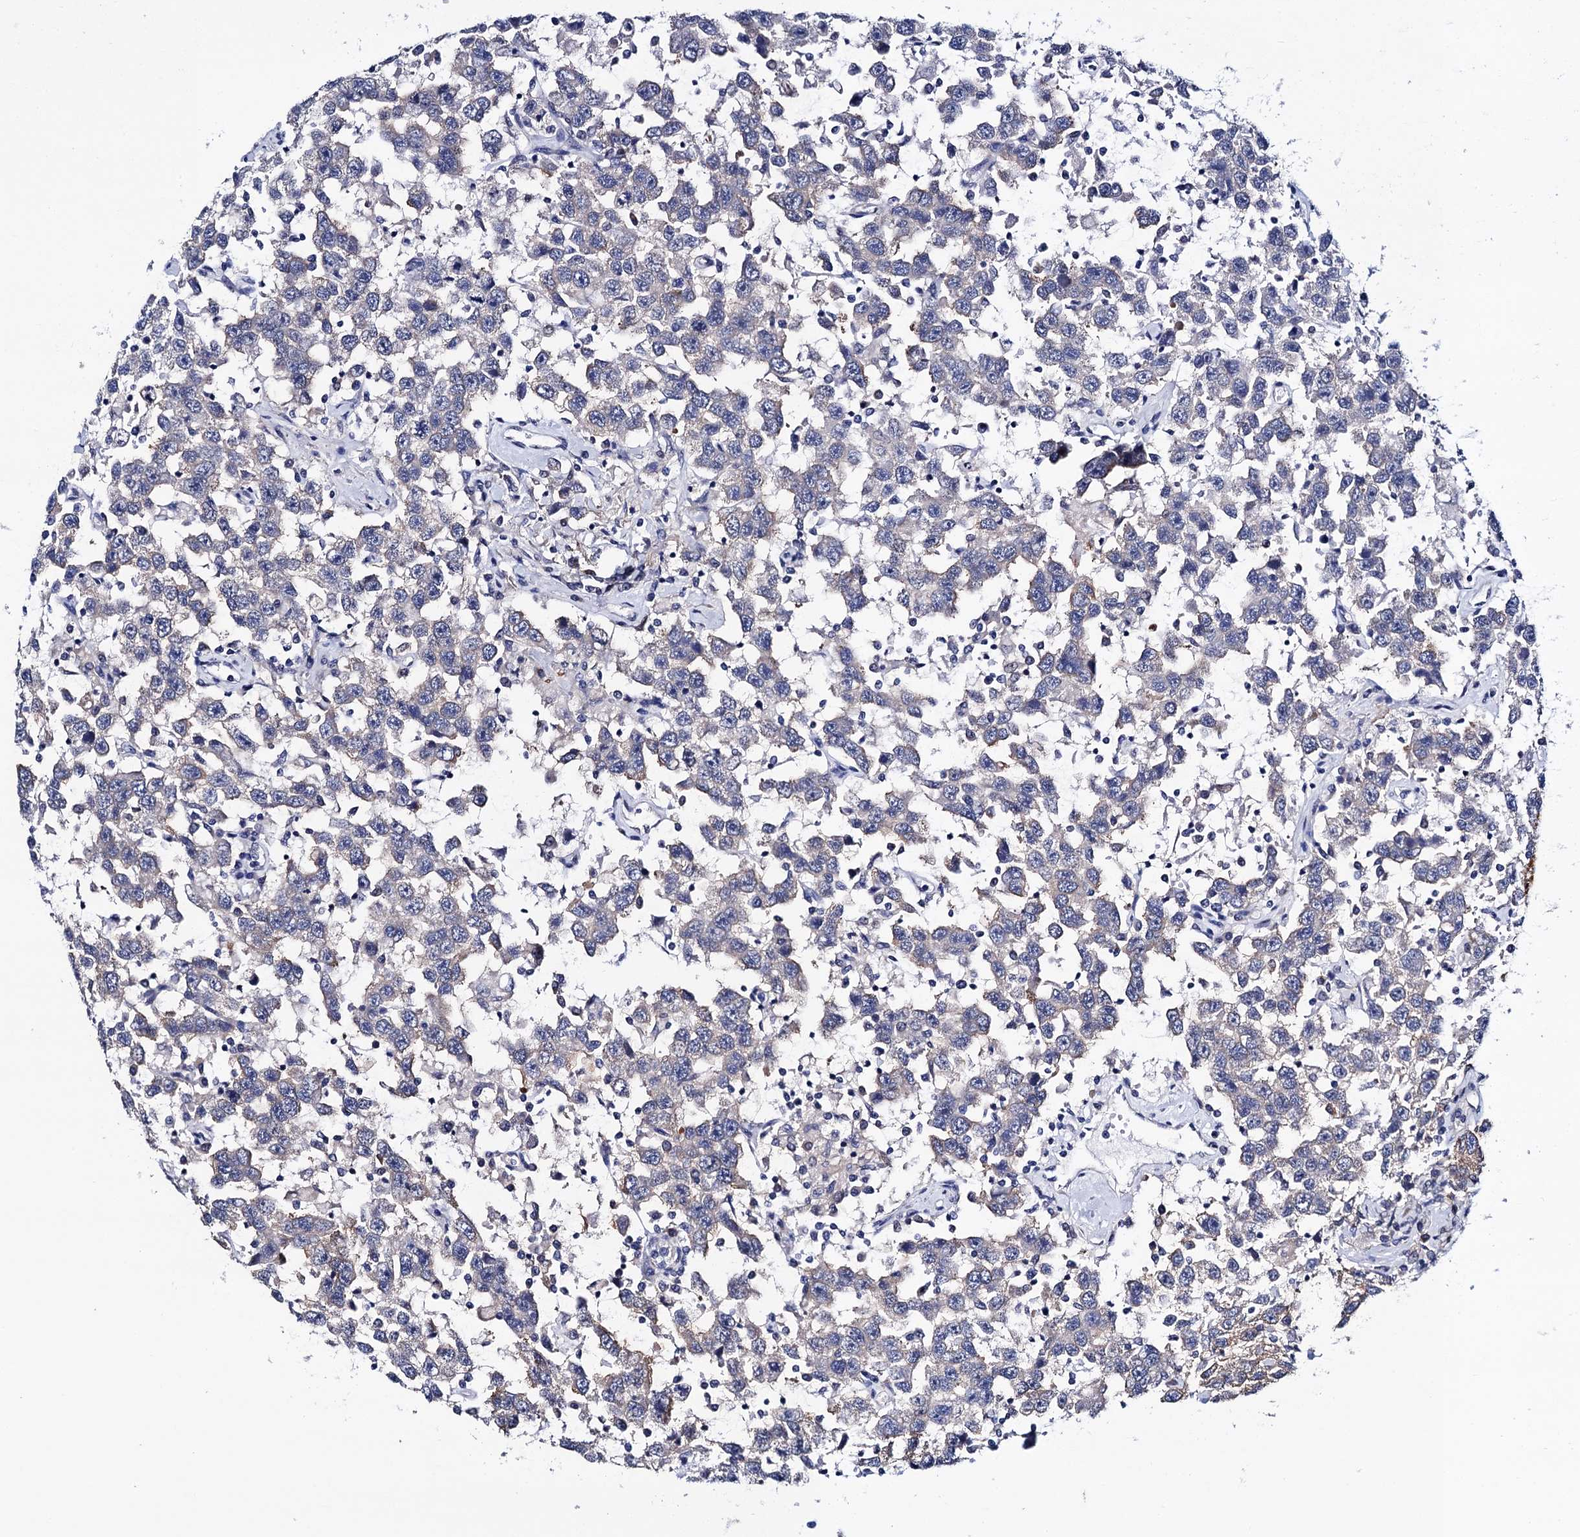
{"staining": {"intensity": "negative", "quantity": "none", "location": "none"}, "tissue": "testis cancer", "cell_type": "Tumor cells", "image_type": "cancer", "snomed": [{"axis": "morphology", "description": "Seminoma, NOS"}, {"axis": "topography", "description": "Testis"}], "caption": "Histopathology image shows no significant protein staining in tumor cells of seminoma (testis).", "gene": "ZDHHC18", "patient": {"sex": "male", "age": 41}}